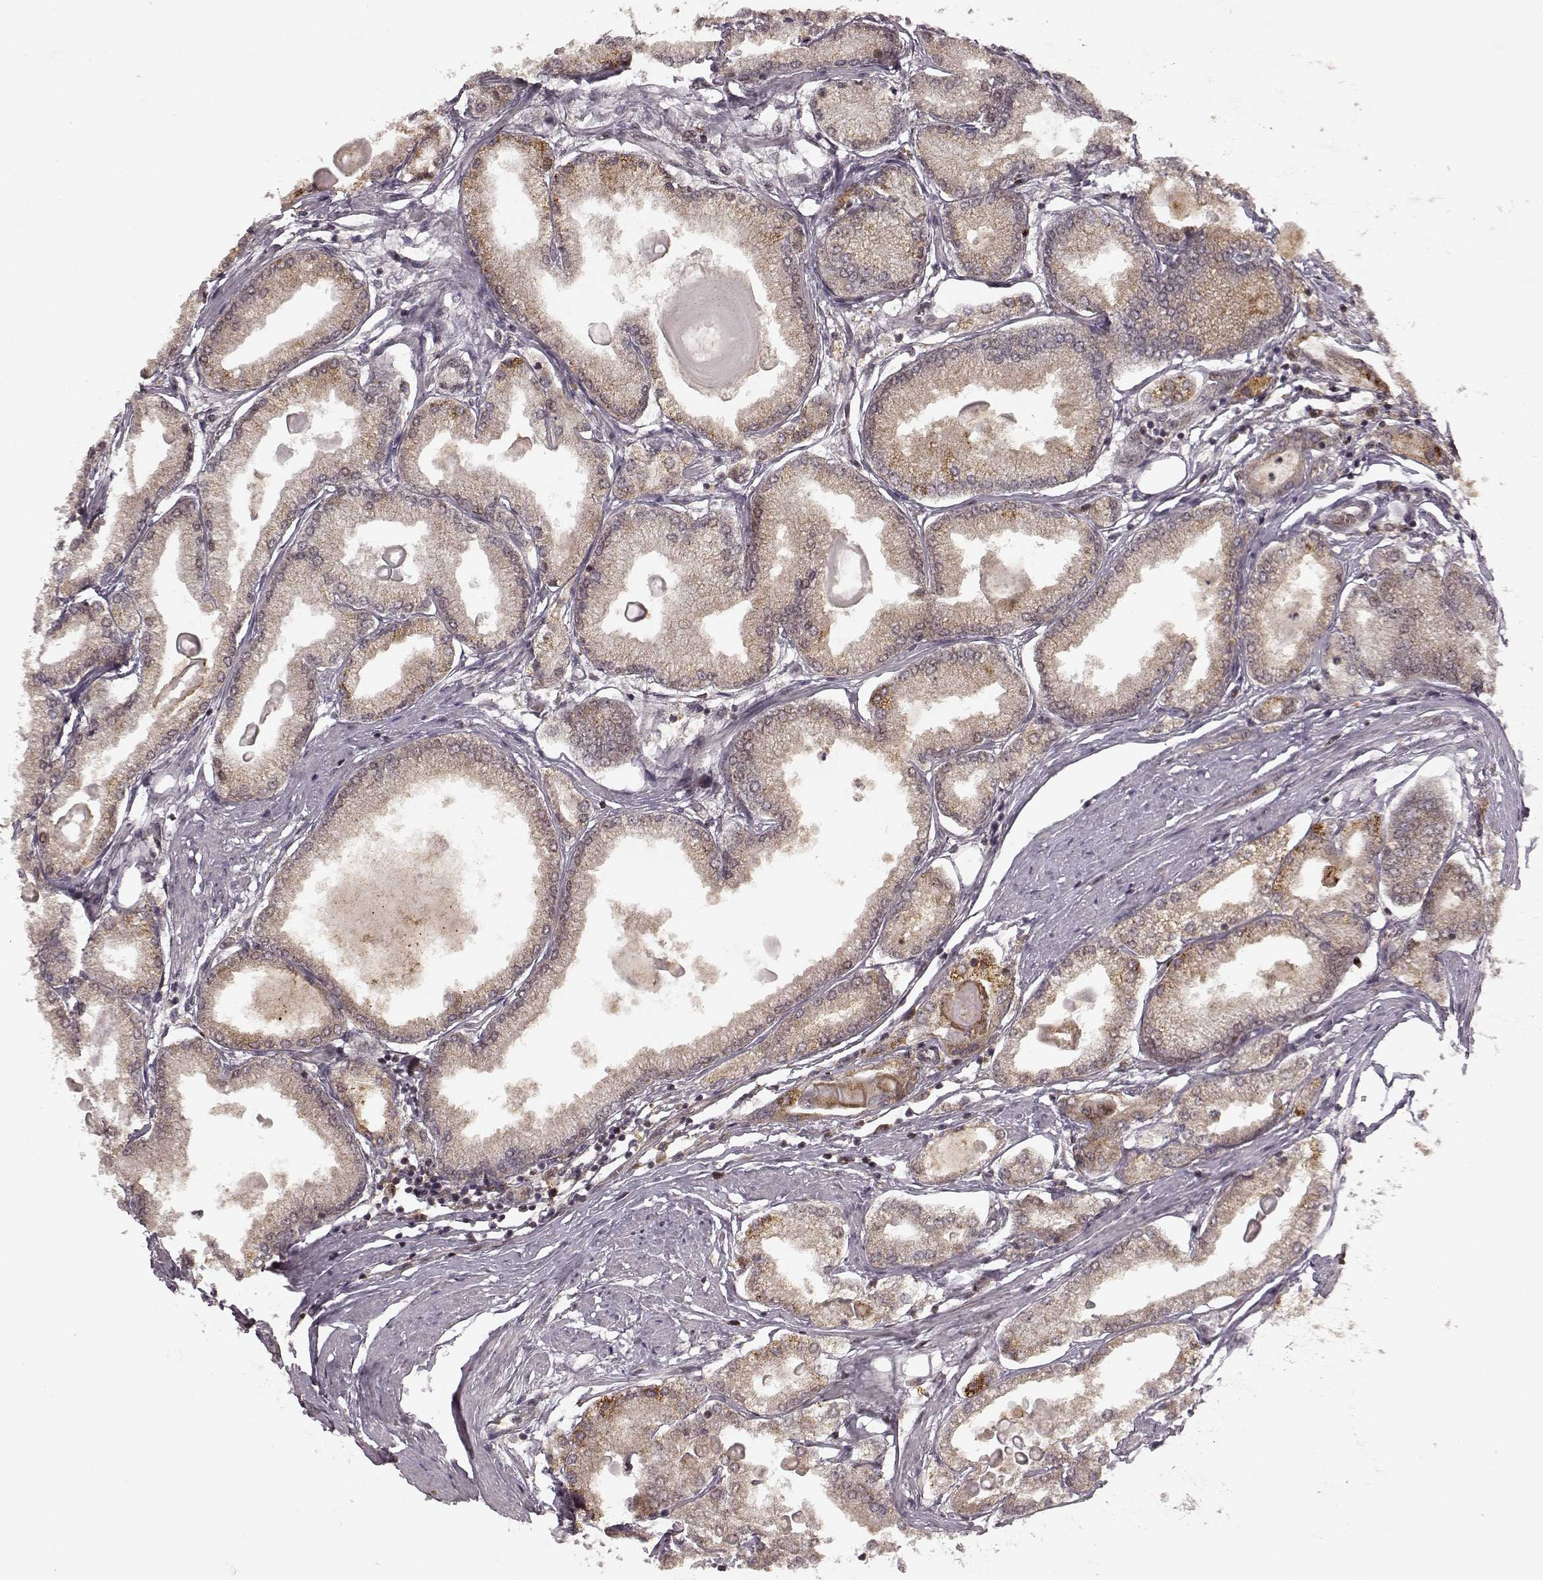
{"staining": {"intensity": "weak", "quantity": ">75%", "location": "cytoplasmic/membranous"}, "tissue": "prostate cancer", "cell_type": "Tumor cells", "image_type": "cancer", "snomed": [{"axis": "morphology", "description": "Adenocarcinoma, High grade"}, {"axis": "topography", "description": "Prostate"}], "caption": "This is an image of immunohistochemistry staining of prostate cancer (adenocarcinoma (high-grade)), which shows weak positivity in the cytoplasmic/membranous of tumor cells.", "gene": "SLC12A9", "patient": {"sex": "male", "age": 68}}